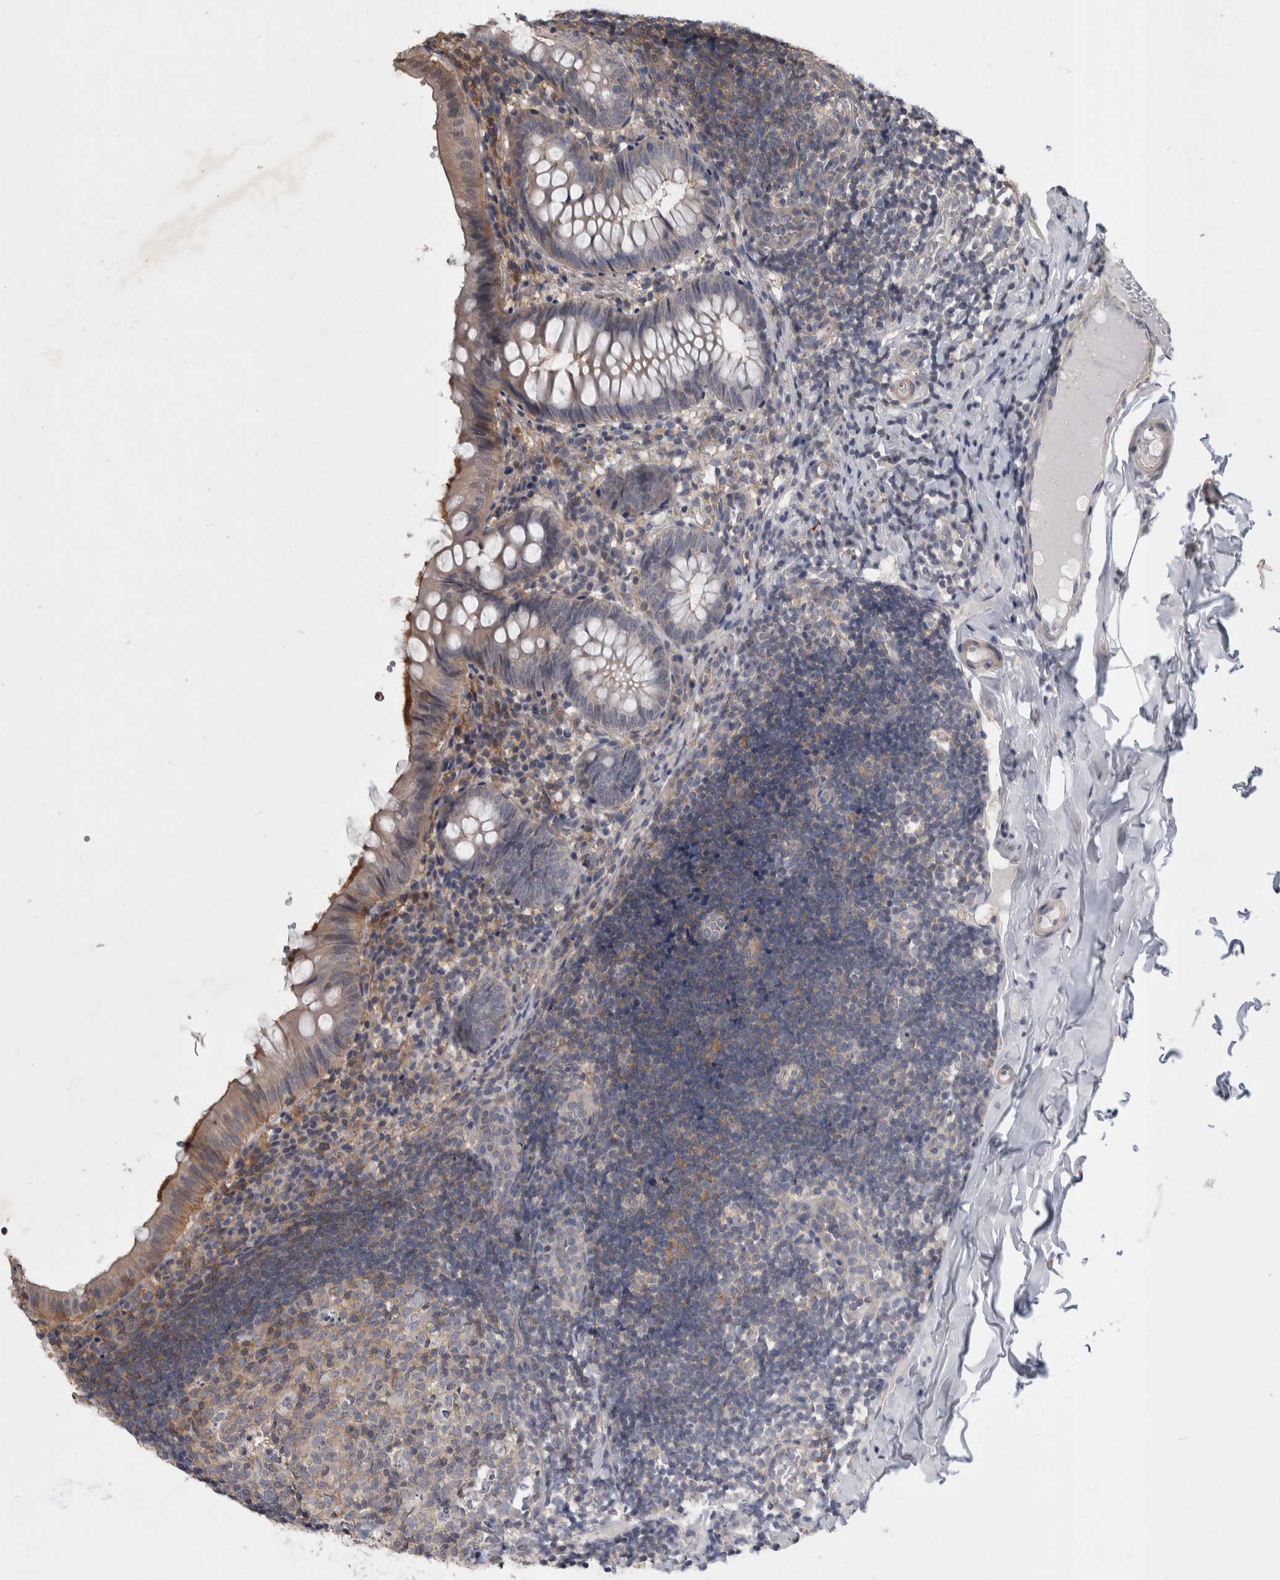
{"staining": {"intensity": "weak", "quantity": "25%-75%", "location": "cytoplasmic/membranous"}, "tissue": "appendix", "cell_type": "Glandular cells", "image_type": "normal", "snomed": [{"axis": "morphology", "description": "Normal tissue, NOS"}, {"axis": "topography", "description": "Appendix"}], "caption": "Protein expression analysis of benign human appendix reveals weak cytoplasmic/membranous expression in about 25%-75% of glandular cells.", "gene": "SPATA48", "patient": {"sex": "male", "age": 8}}